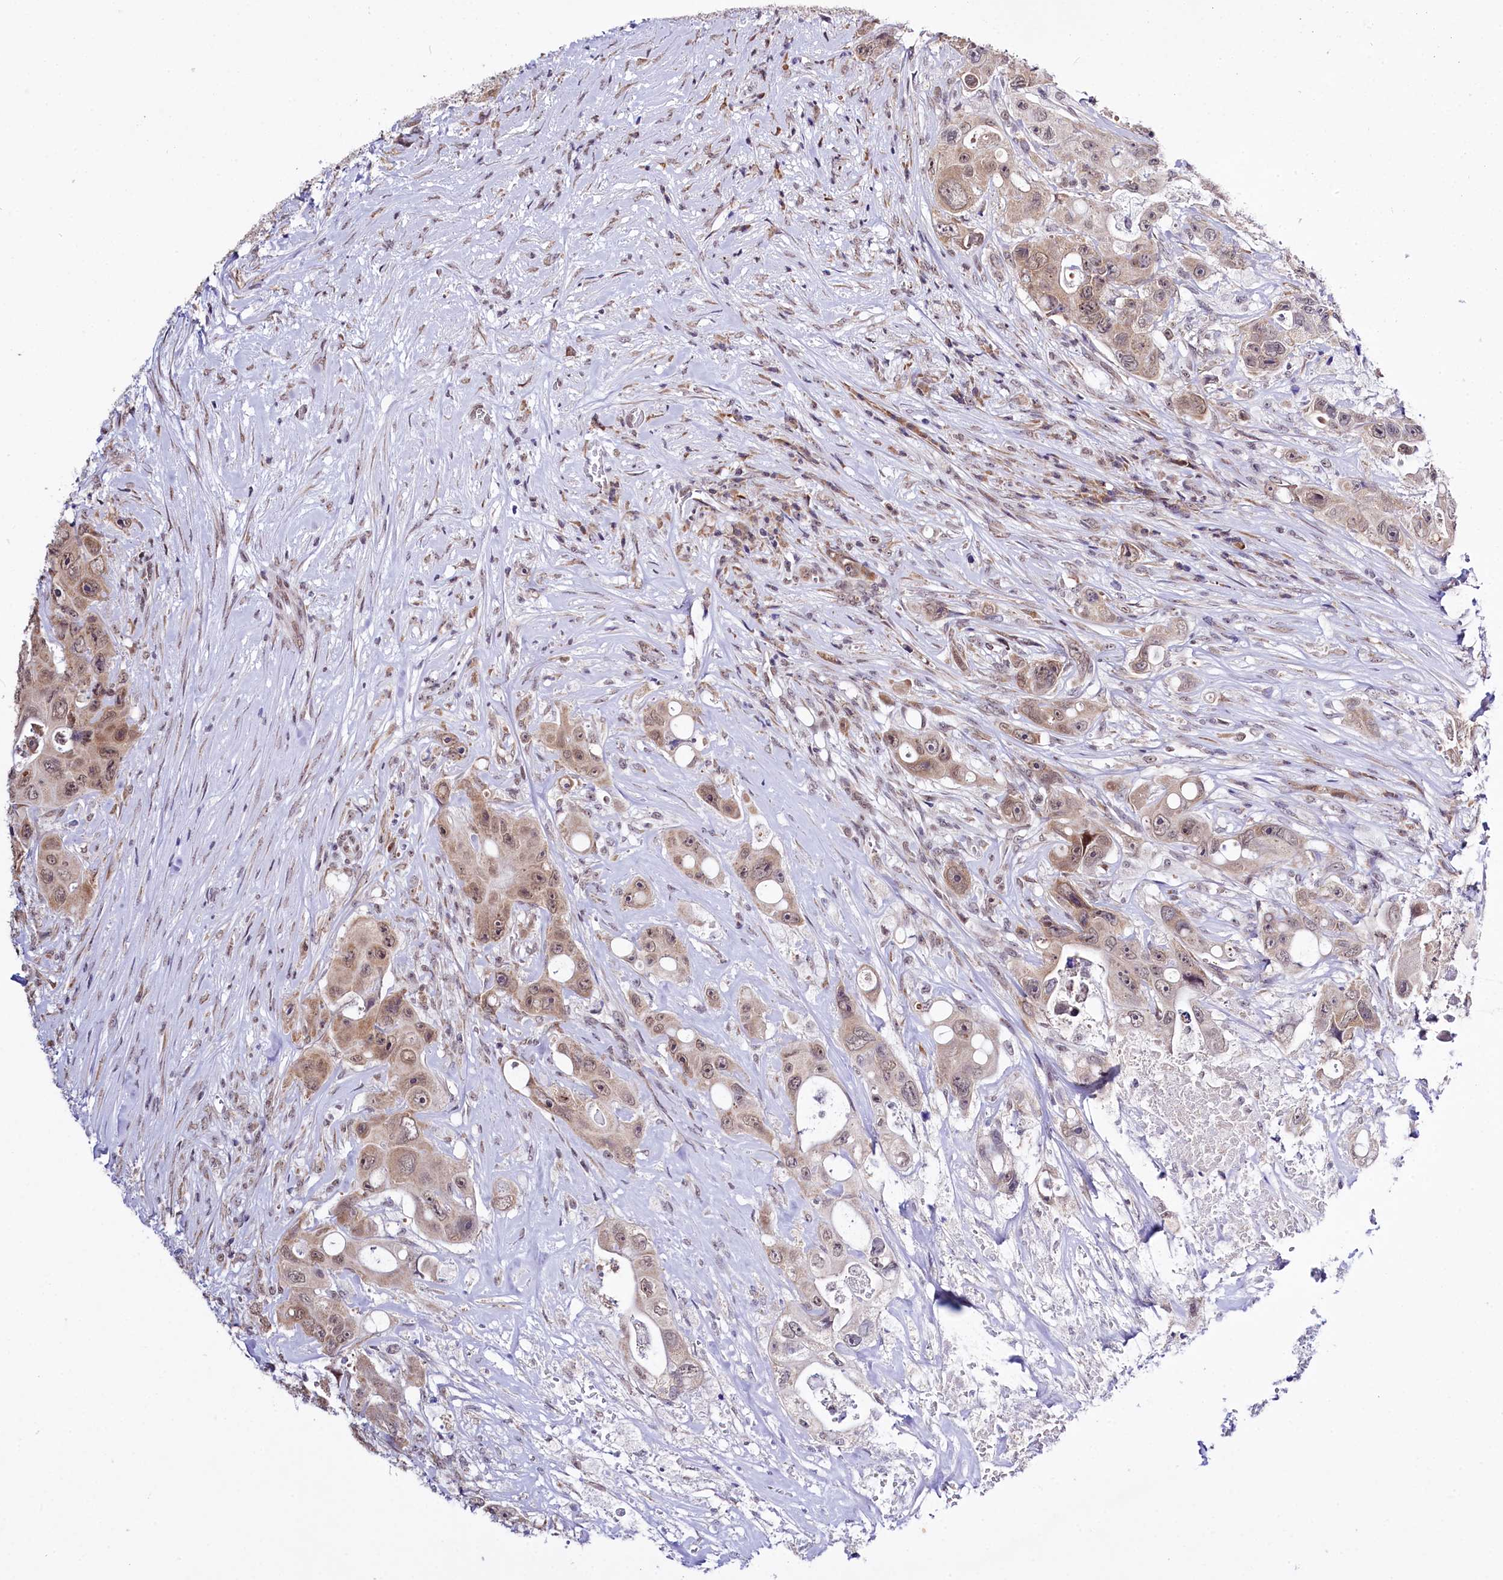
{"staining": {"intensity": "weak", "quantity": ">75%", "location": "cytoplasmic/membranous,nuclear"}, "tissue": "colorectal cancer", "cell_type": "Tumor cells", "image_type": "cancer", "snomed": [{"axis": "morphology", "description": "Adenocarcinoma, NOS"}, {"axis": "topography", "description": "Colon"}], "caption": "Immunohistochemical staining of colorectal cancer (adenocarcinoma) displays low levels of weak cytoplasmic/membranous and nuclear staining in about >75% of tumor cells. Nuclei are stained in blue.", "gene": "SPATS2", "patient": {"sex": "female", "age": 46}}